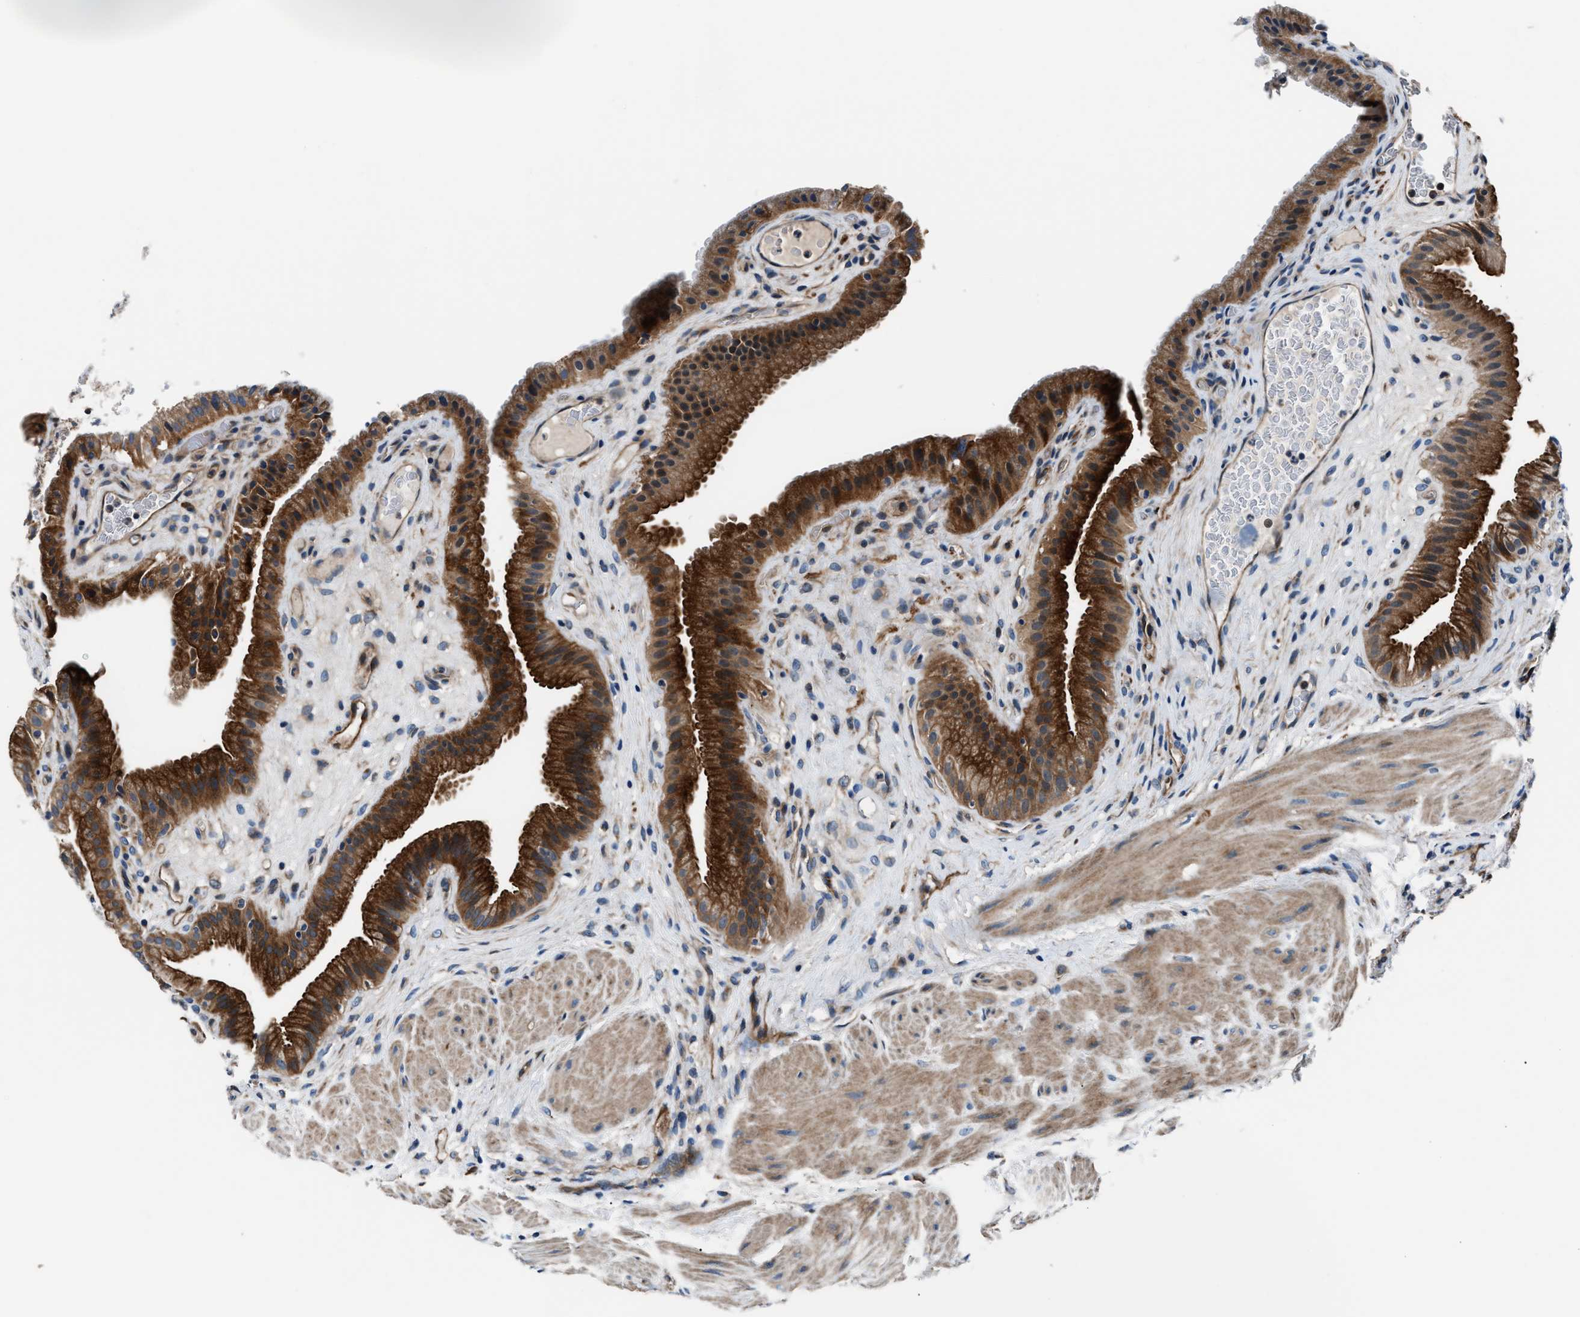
{"staining": {"intensity": "strong", "quantity": ">75%", "location": "cytoplasmic/membranous"}, "tissue": "gallbladder", "cell_type": "Glandular cells", "image_type": "normal", "snomed": [{"axis": "morphology", "description": "Normal tissue, NOS"}, {"axis": "topography", "description": "Gallbladder"}], "caption": "Brown immunohistochemical staining in unremarkable human gallbladder shows strong cytoplasmic/membranous staining in about >75% of glandular cells.", "gene": "ENSG00000281039", "patient": {"sex": "male", "age": 49}}